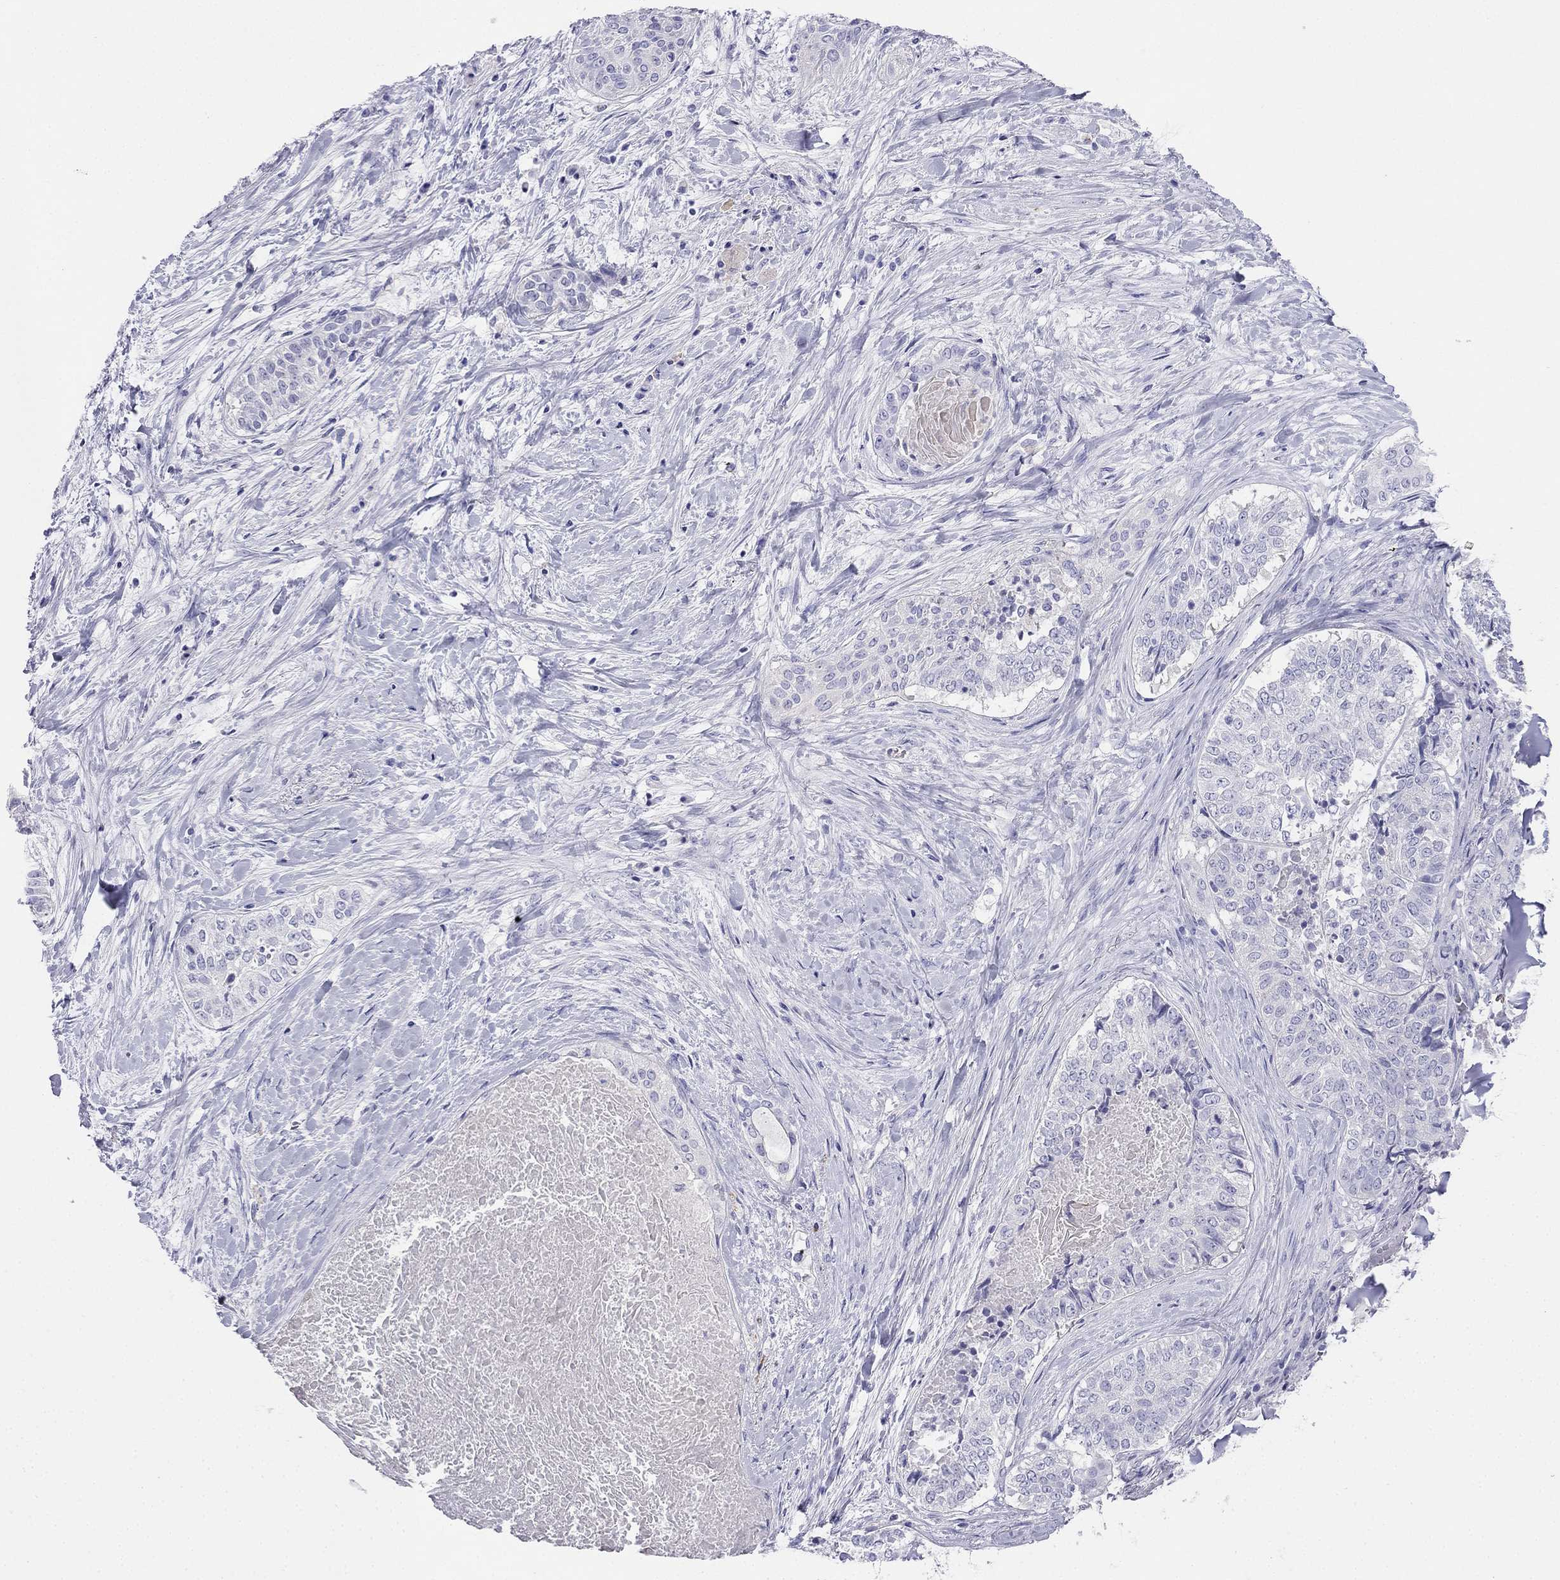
{"staining": {"intensity": "negative", "quantity": "none", "location": "none"}, "tissue": "lung cancer", "cell_type": "Tumor cells", "image_type": "cancer", "snomed": [{"axis": "morphology", "description": "Squamous cell carcinoma, NOS"}, {"axis": "topography", "description": "Lung"}], "caption": "Squamous cell carcinoma (lung) stained for a protein using immunohistochemistry (IHC) shows no positivity tumor cells.", "gene": "ALOXE3", "patient": {"sex": "male", "age": 64}}